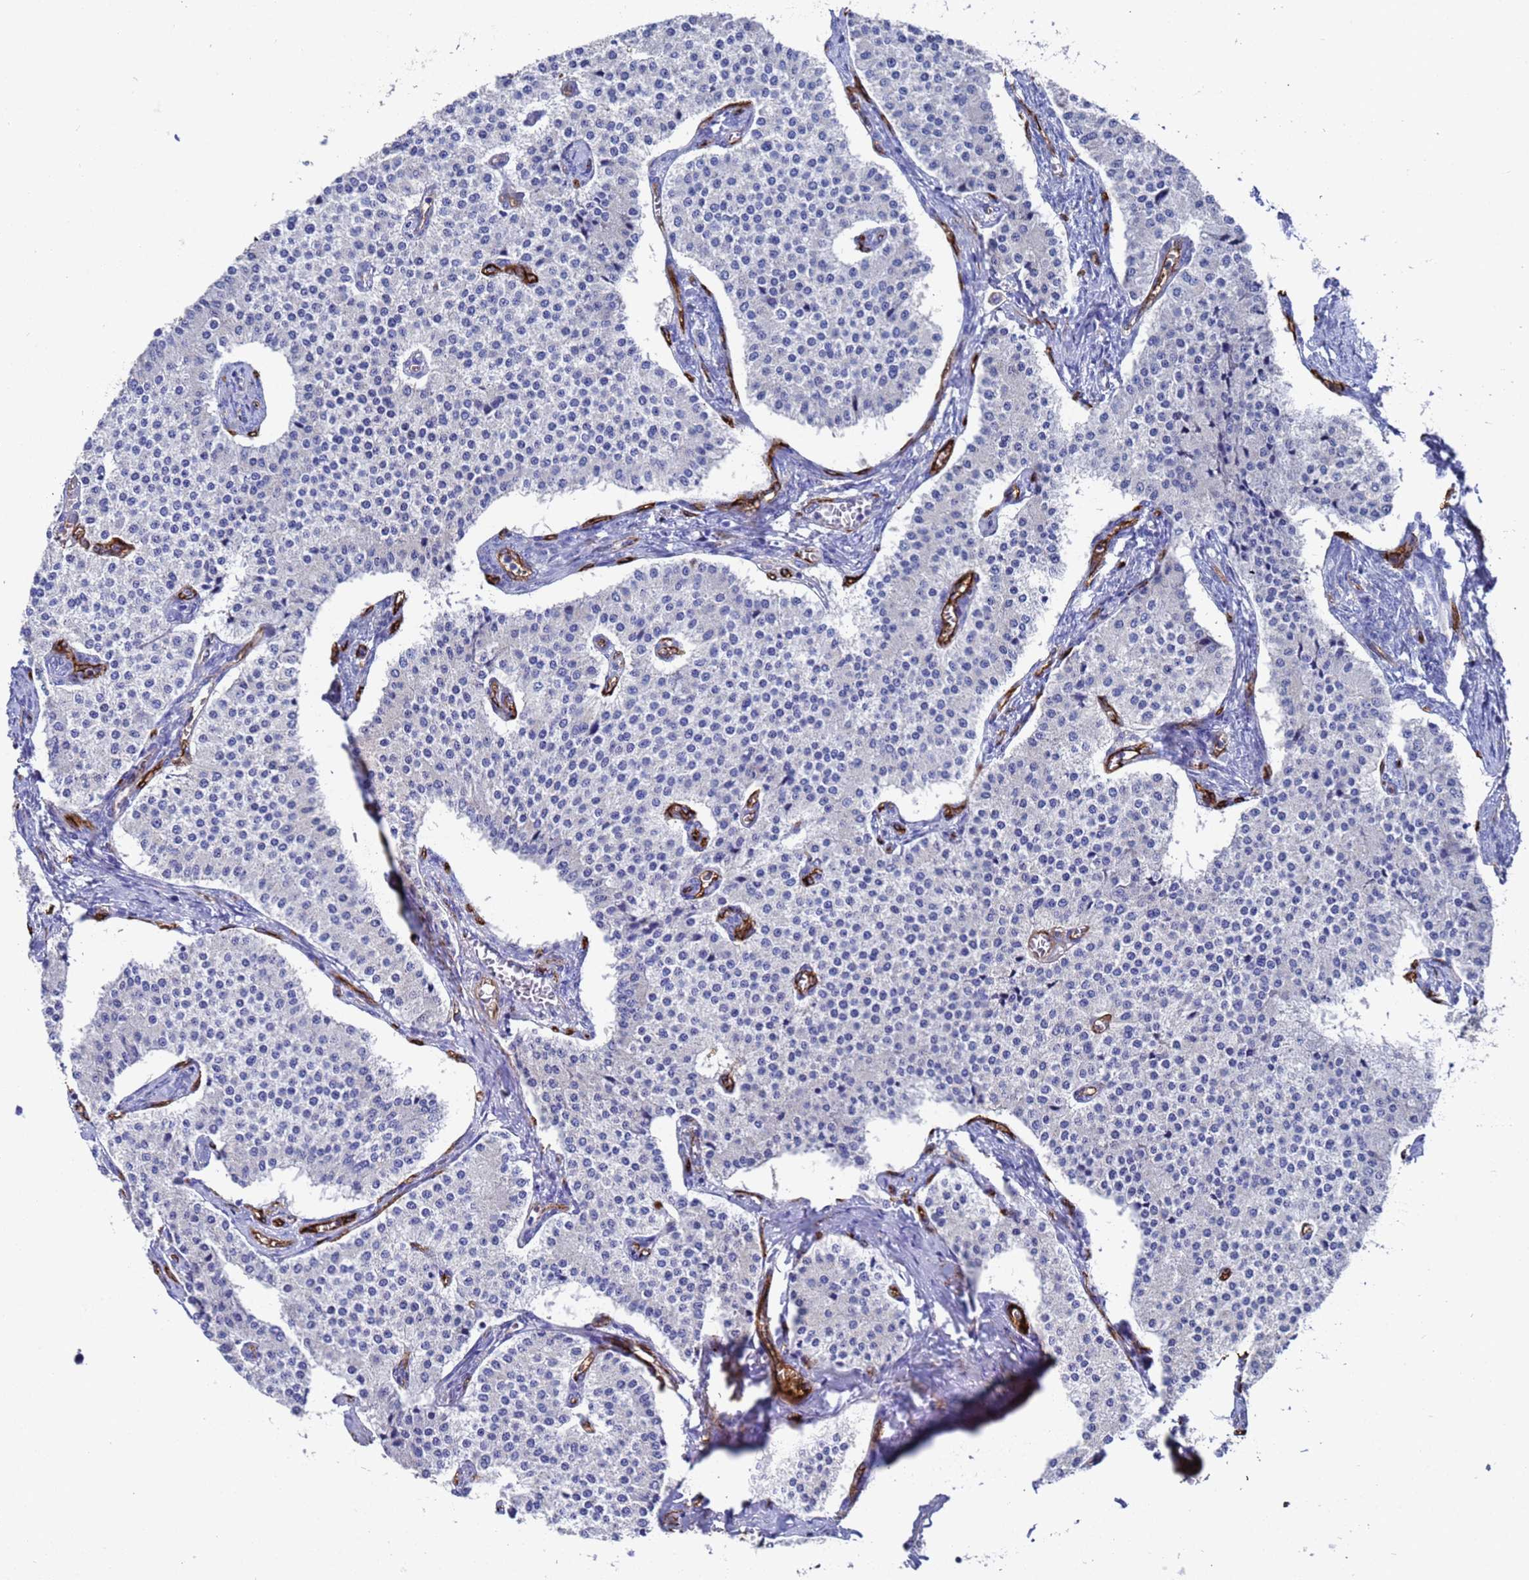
{"staining": {"intensity": "negative", "quantity": "none", "location": "none"}, "tissue": "carcinoid", "cell_type": "Tumor cells", "image_type": "cancer", "snomed": [{"axis": "morphology", "description": "Carcinoid, malignant, NOS"}, {"axis": "topography", "description": "Colon"}], "caption": "Tumor cells show no significant positivity in carcinoid.", "gene": "ADIPOQ", "patient": {"sex": "female", "age": 52}}